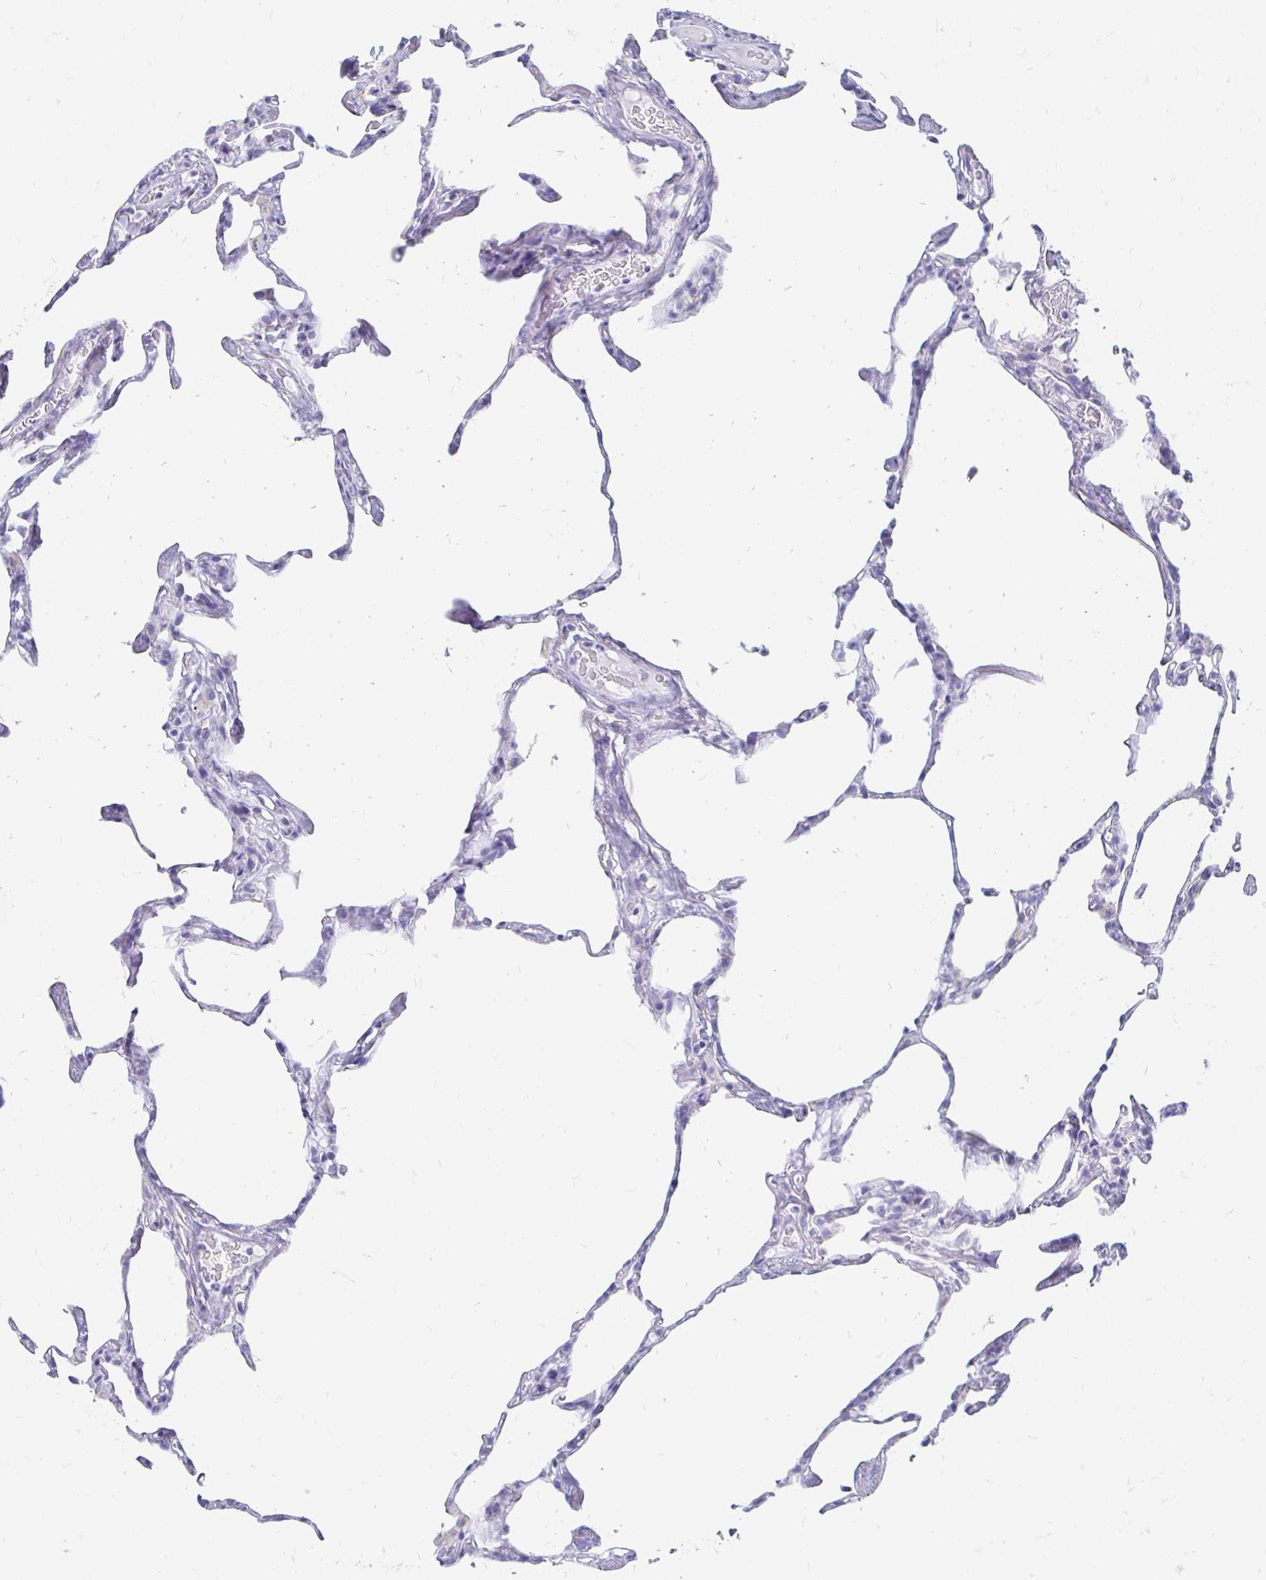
{"staining": {"intensity": "negative", "quantity": "none", "location": "none"}, "tissue": "lung", "cell_type": "Alveolar cells", "image_type": "normal", "snomed": [{"axis": "morphology", "description": "Normal tissue, NOS"}, {"axis": "topography", "description": "Lung"}], "caption": "Immunohistochemical staining of normal human lung displays no significant positivity in alveolar cells. (DAB immunohistochemistry (IHC), high magnification).", "gene": "PAGE4", "patient": {"sex": "male", "age": 65}}